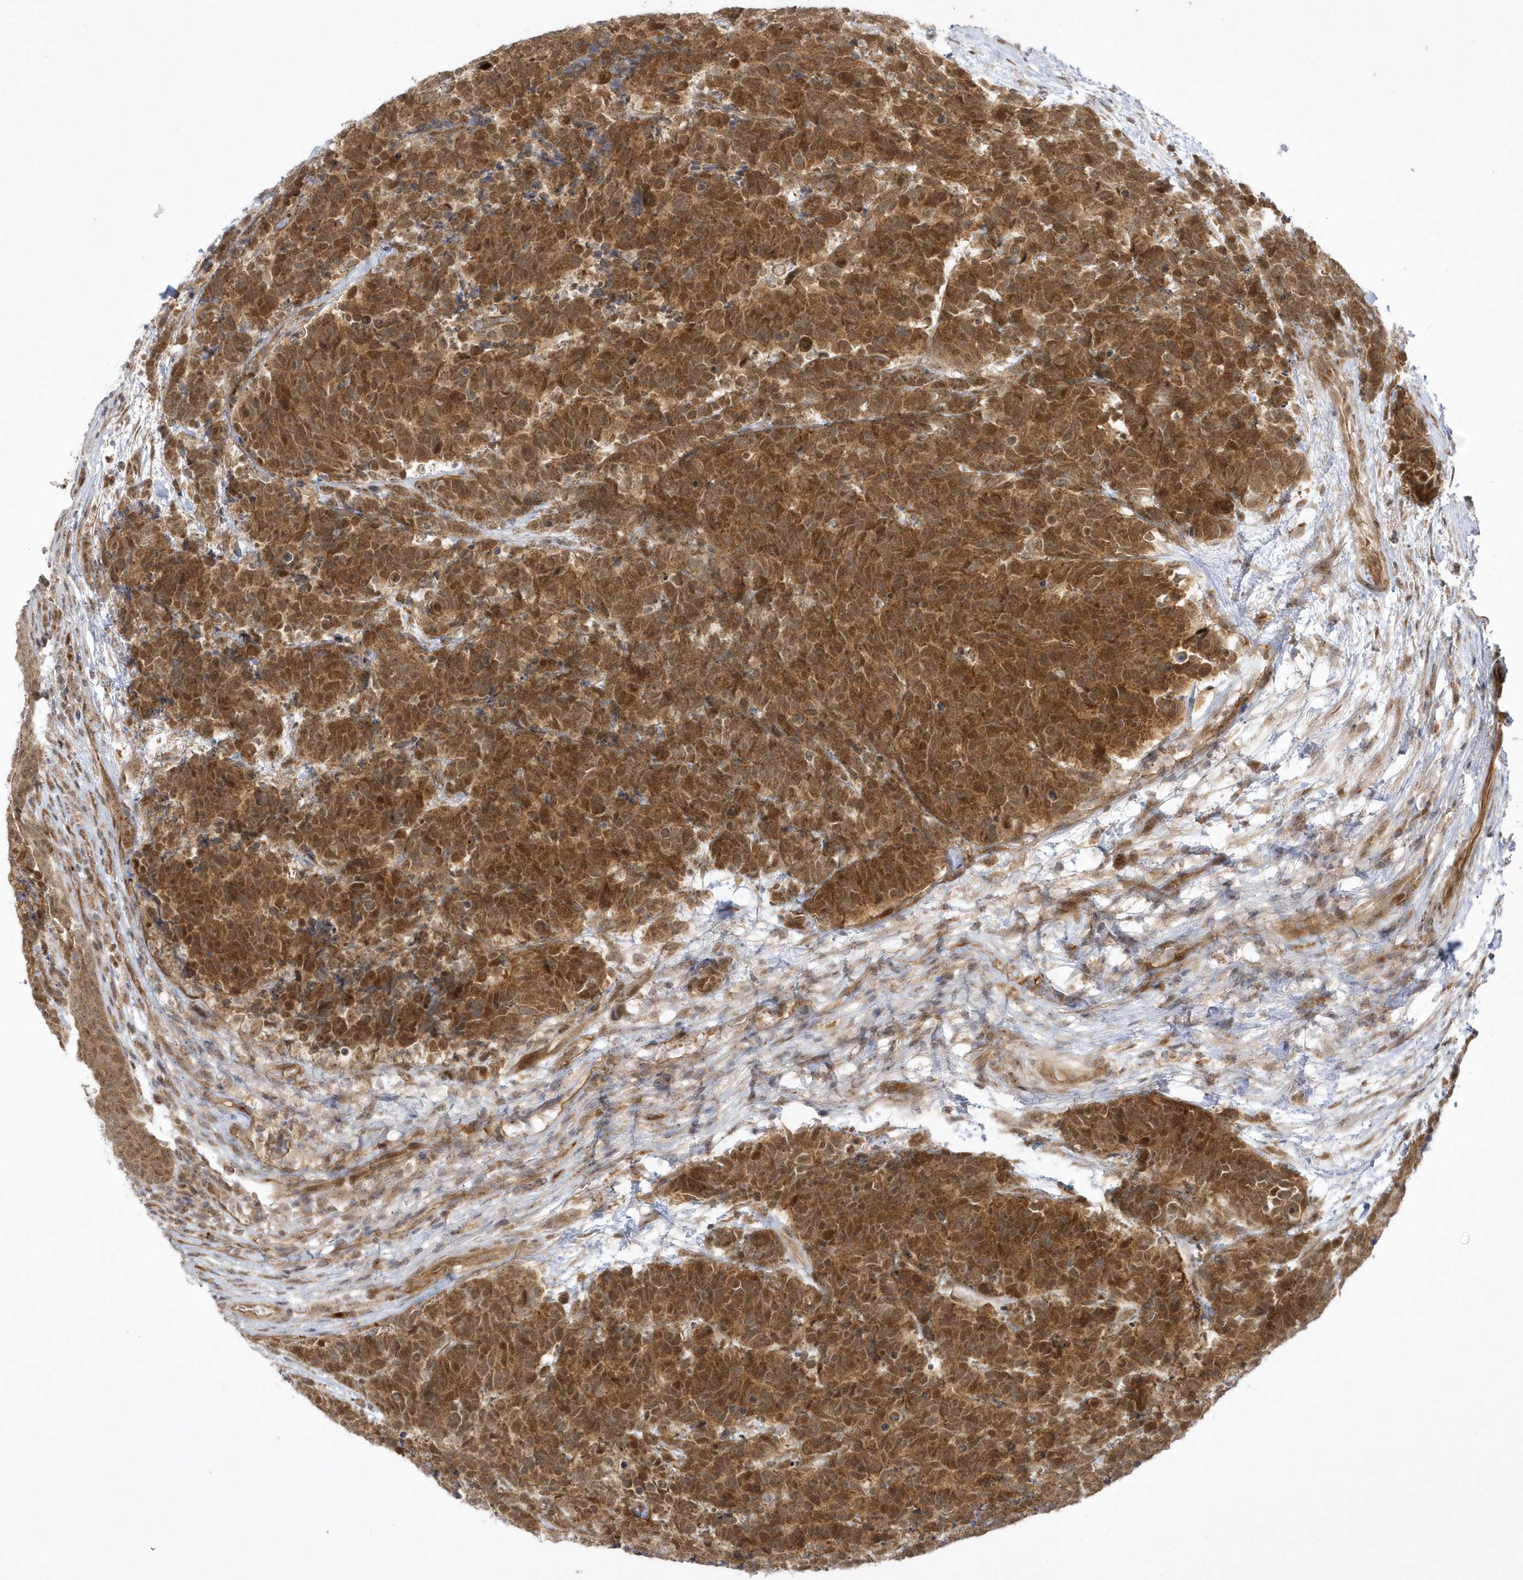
{"staining": {"intensity": "moderate", "quantity": ">75%", "location": "cytoplasmic/membranous,nuclear"}, "tissue": "carcinoid", "cell_type": "Tumor cells", "image_type": "cancer", "snomed": [{"axis": "morphology", "description": "Carcinoma, NOS"}, {"axis": "morphology", "description": "Carcinoid, malignant, NOS"}, {"axis": "topography", "description": "Urinary bladder"}], "caption": "This is an image of IHC staining of carcinoma, which shows moderate positivity in the cytoplasmic/membranous and nuclear of tumor cells.", "gene": "NAF1", "patient": {"sex": "male", "age": 57}}